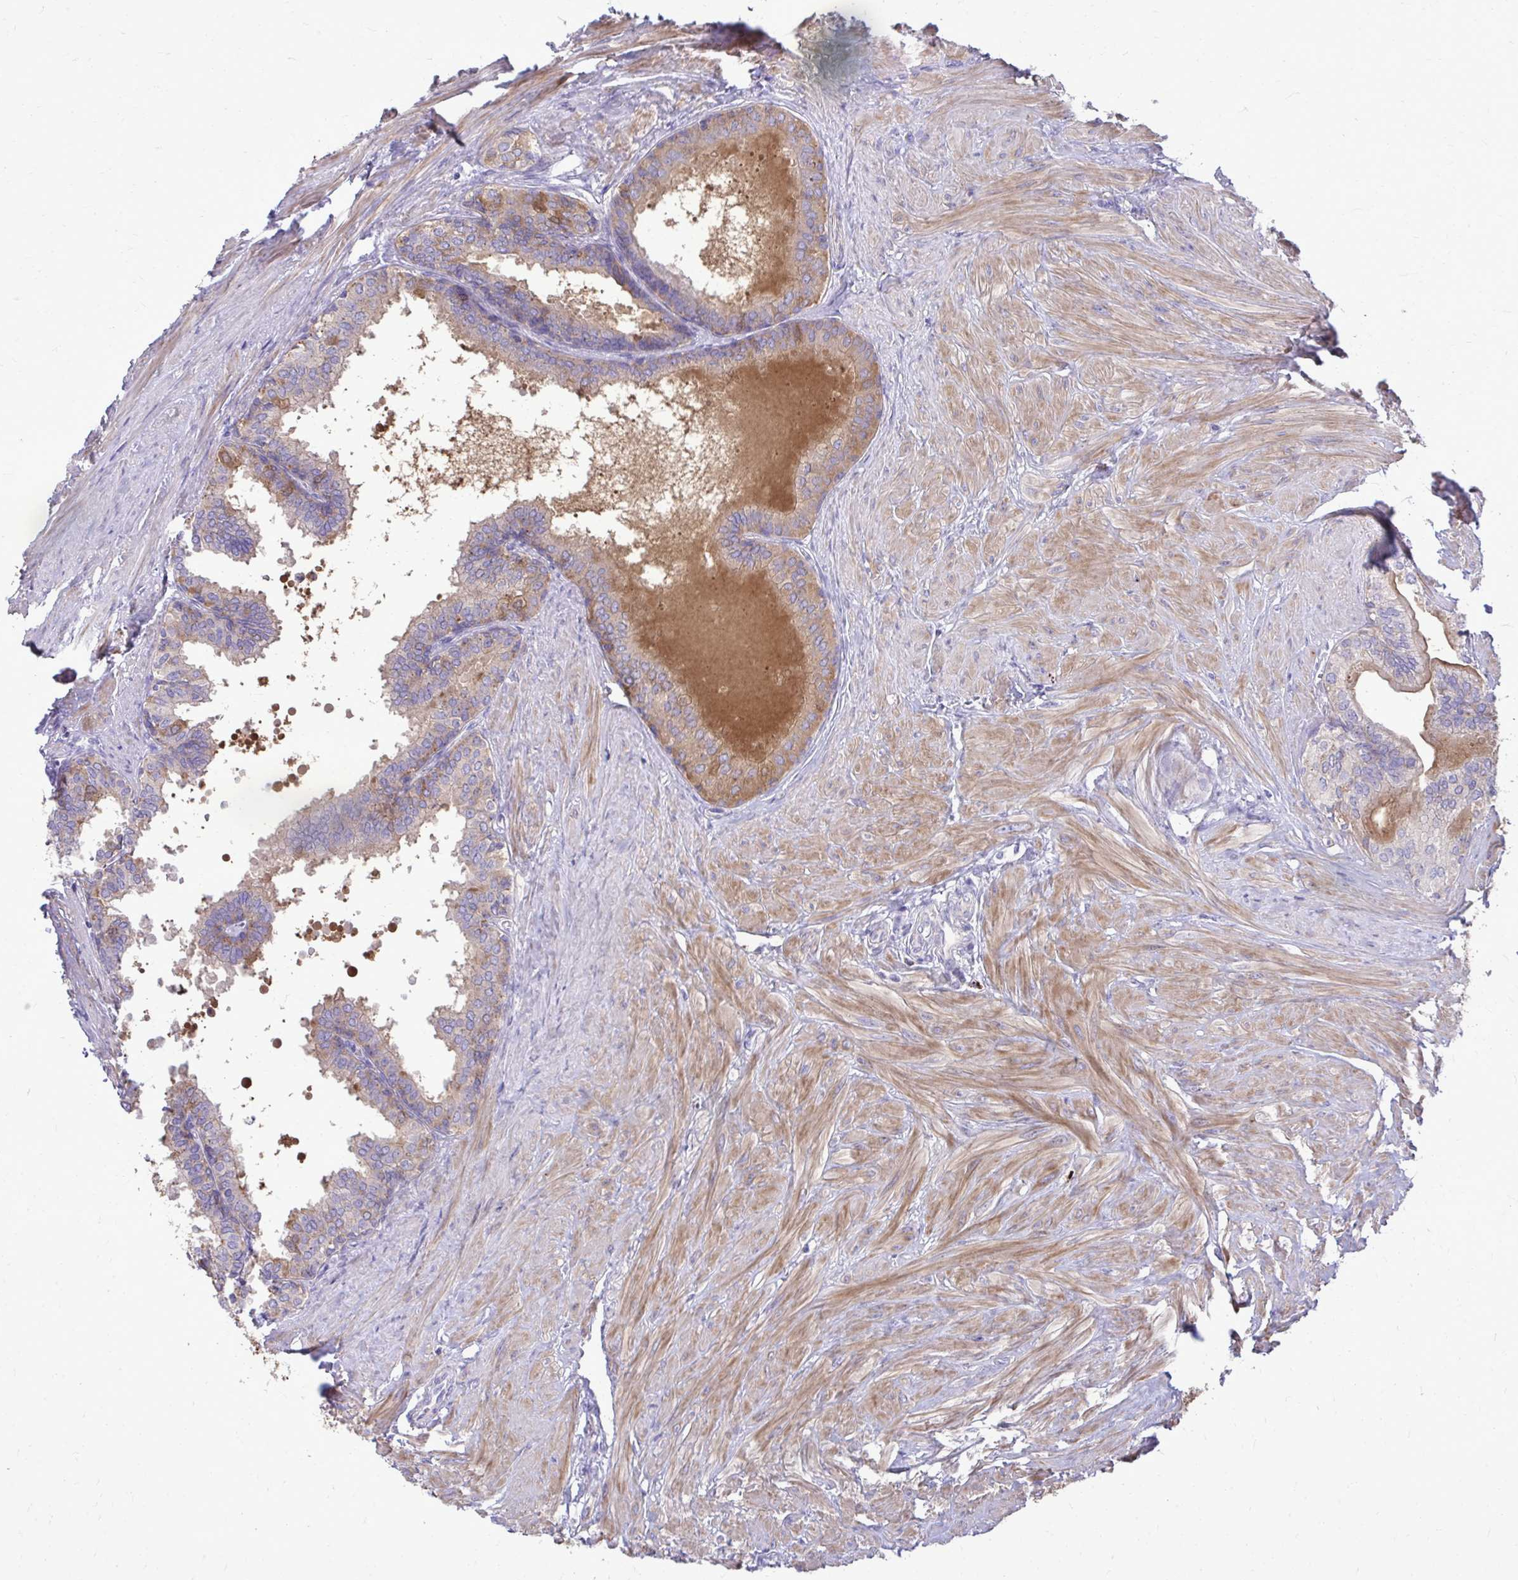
{"staining": {"intensity": "strong", "quantity": "25%-75%", "location": "cytoplasmic/membranous"}, "tissue": "prostate", "cell_type": "Glandular cells", "image_type": "normal", "snomed": [{"axis": "morphology", "description": "Normal tissue, NOS"}, {"axis": "topography", "description": "Prostate"}, {"axis": "topography", "description": "Peripheral nerve tissue"}], "caption": "A high amount of strong cytoplasmic/membranous expression is identified in approximately 25%-75% of glandular cells in normal prostate. The protein of interest is stained brown, and the nuclei are stained in blue (DAB (3,3'-diaminobenzidine) IHC with brightfield microscopy, high magnification).", "gene": "TP53I11", "patient": {"sex": "male", "age": 55}}